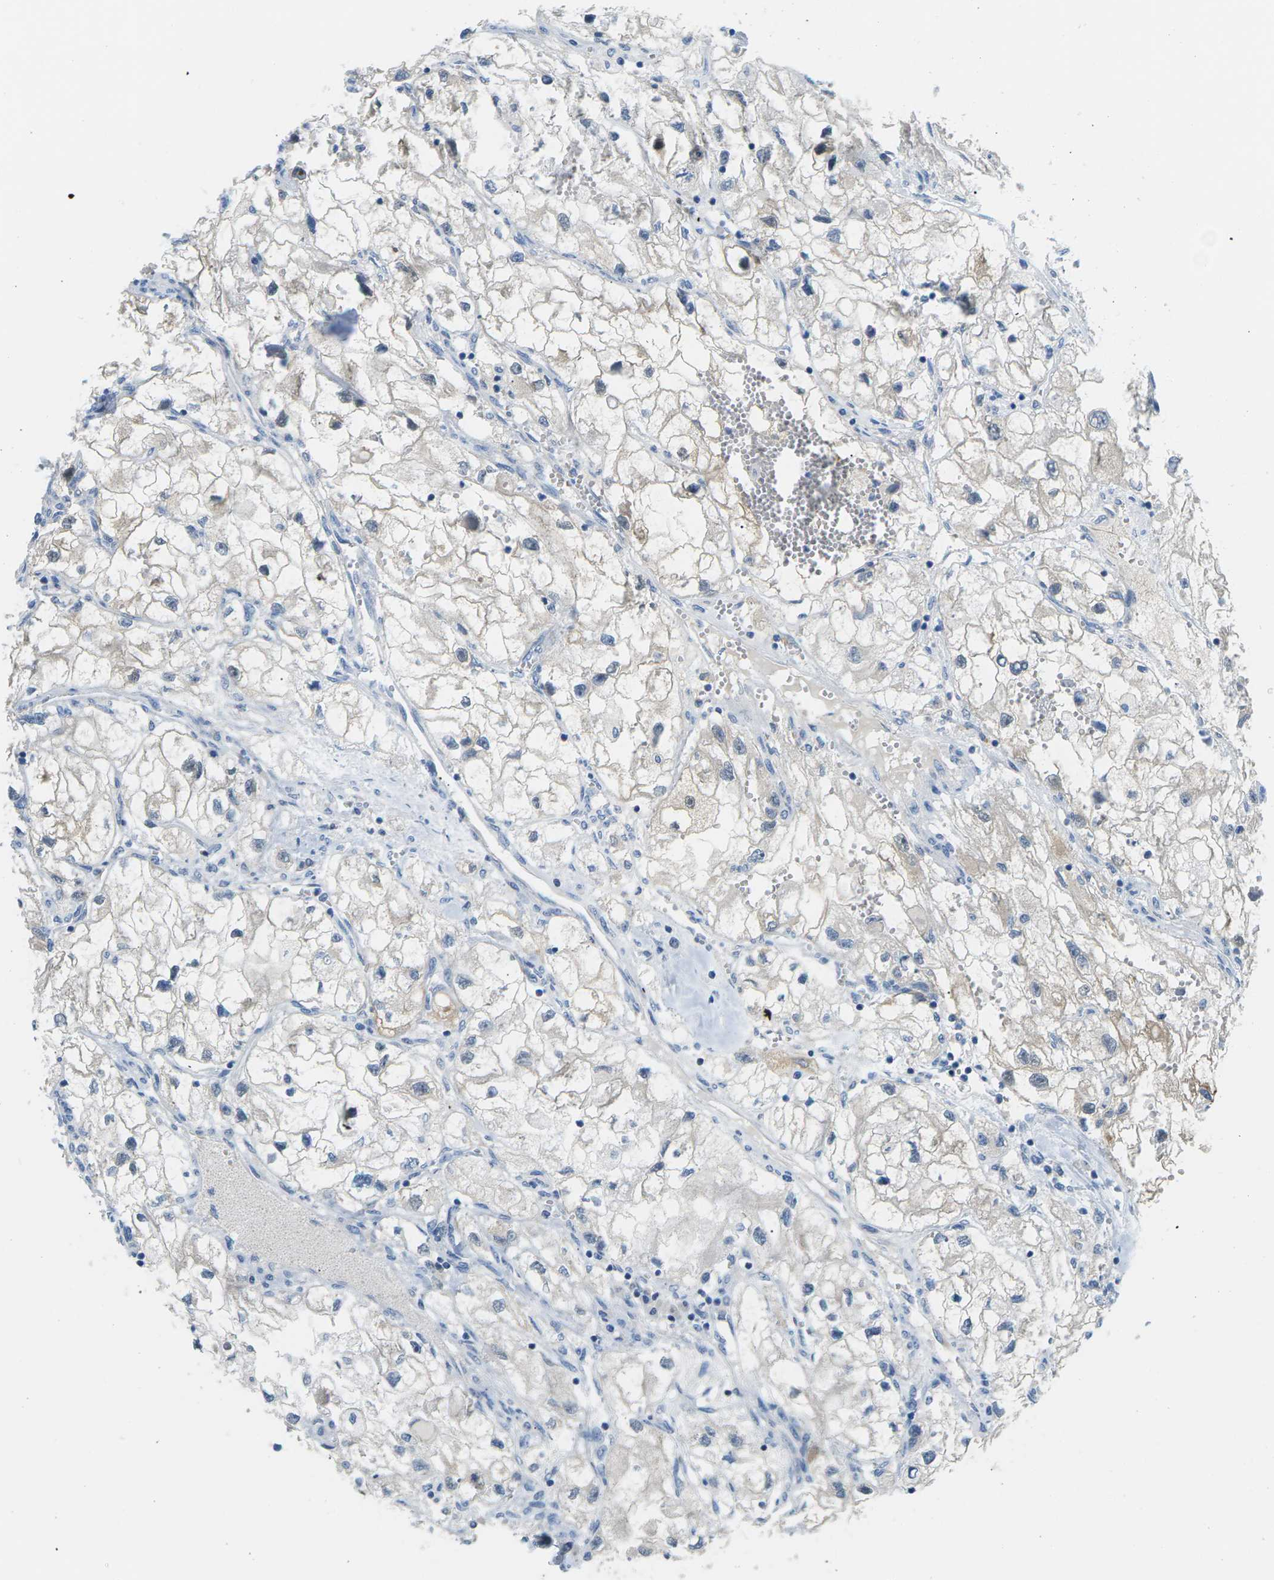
{"staining": {"intensity": "negative", "quantity": "none", "location": "none"}, "tissue": "renal cancer", "cell_type": "Tumor cells", "image_type": "cancer", "snomed": [{"axis": "morphology", "description": "Adenocarcinoma, NOS"}, {"axis": "topography", "description": "Kidney"}], "caption": "Micrograph shows no protein staining in tumor cells of renal cancer tissue.", "gene": "PSAT1", "patient": {"sex": "female", "age": 70}}